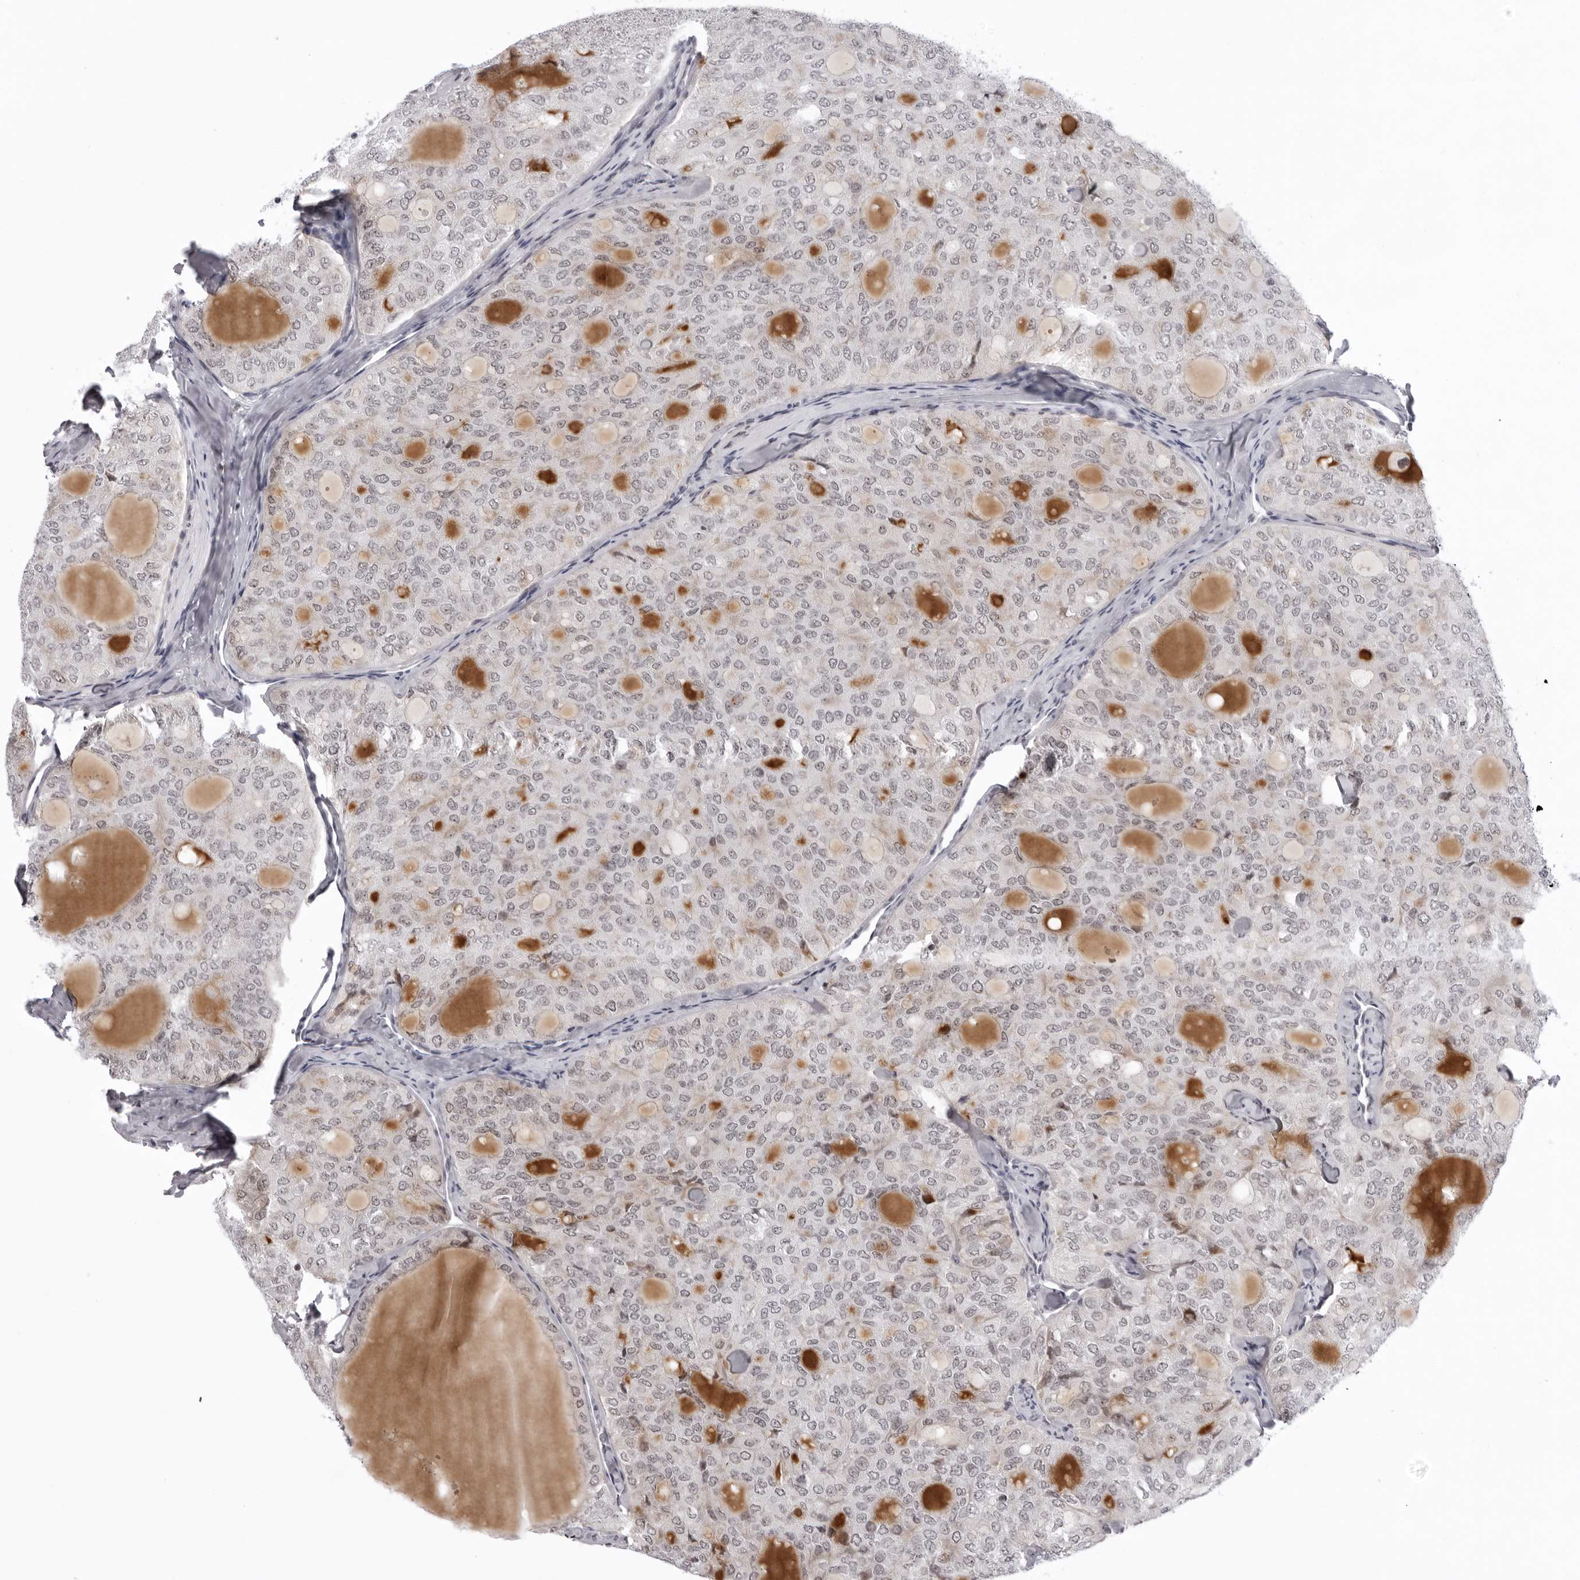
{"staining": {"intensity": "weak", "quantity": "<25%", "location": "nuclear"}, "tissue": "thyroid cancer", "cell_type": "Tumor cells", "image_type": "cancer", "snomed": [{"axis": "morphology", "description": "Follicular adenoma carcinoma, NOS"}, {"axis": "topography", "description": "Thyroid gland"}], "caption": "Thyroid follicular adenoma carcinoma was stained to show a protein in brown. There is no significant positivity in tumor cells.", "gene": "EXOSC10", "patient": {"sex": "male", "age": 75}}